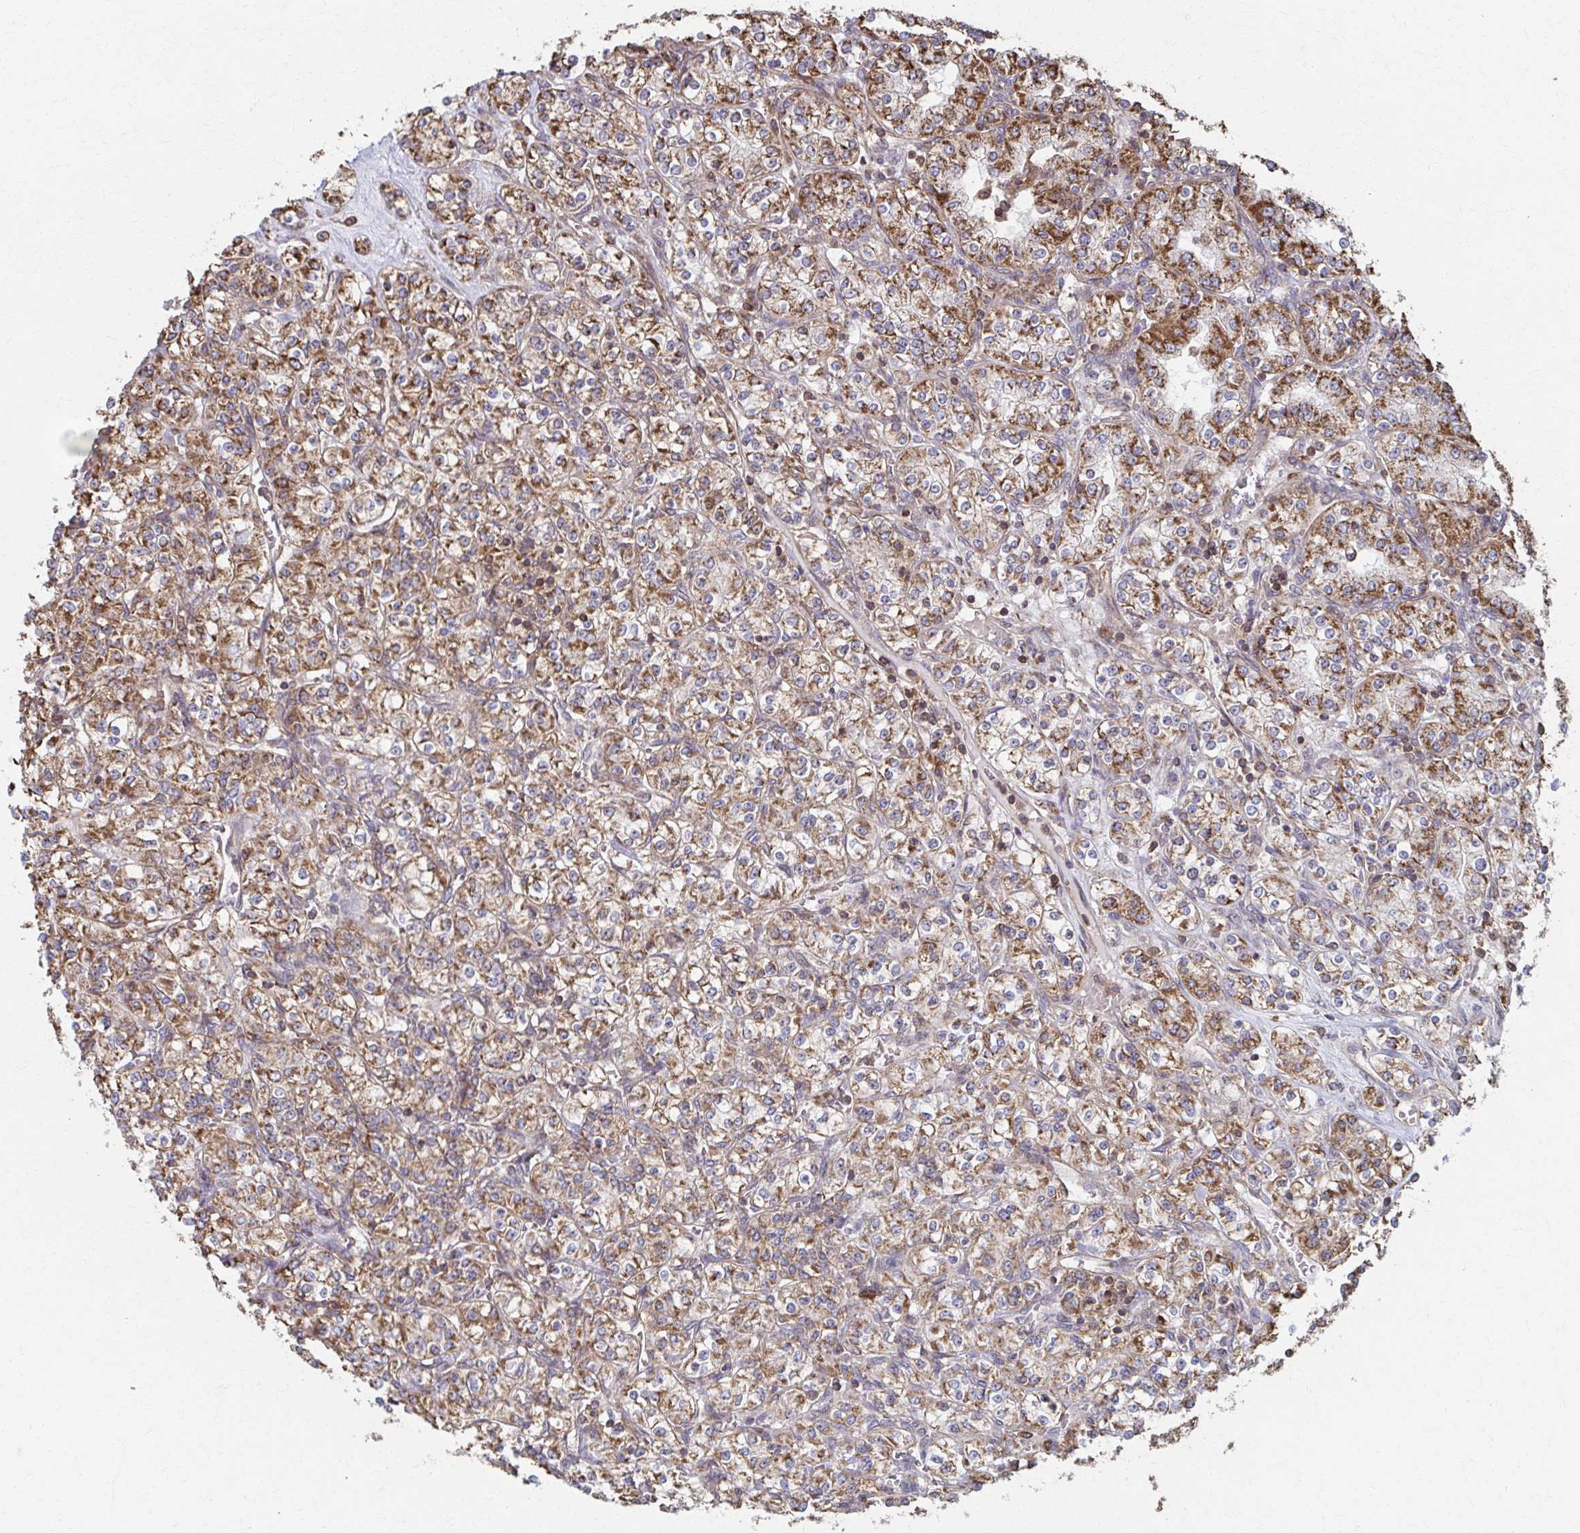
{"staining": {"intensity": "moderate", "quantity": ">75%", "location": "cytoplasmic/membranous"}, "tissue": "renal cancer", "cell_type": "Tumor cells", "image_type": "cancer", "snomed": [{"axis": "morphology", "description": "Adenocarcinoma, NOS"}, {"axis": "topography", "description": "Kidney"}], "caption": "Human renal cancer stained for a protein (brown) reveals moderate cytoplasmic/membranous positive staining in approximately >75% of tumor cells.", "gene": "KLHL34", "patient": {"sex": "male", "age": 77}}